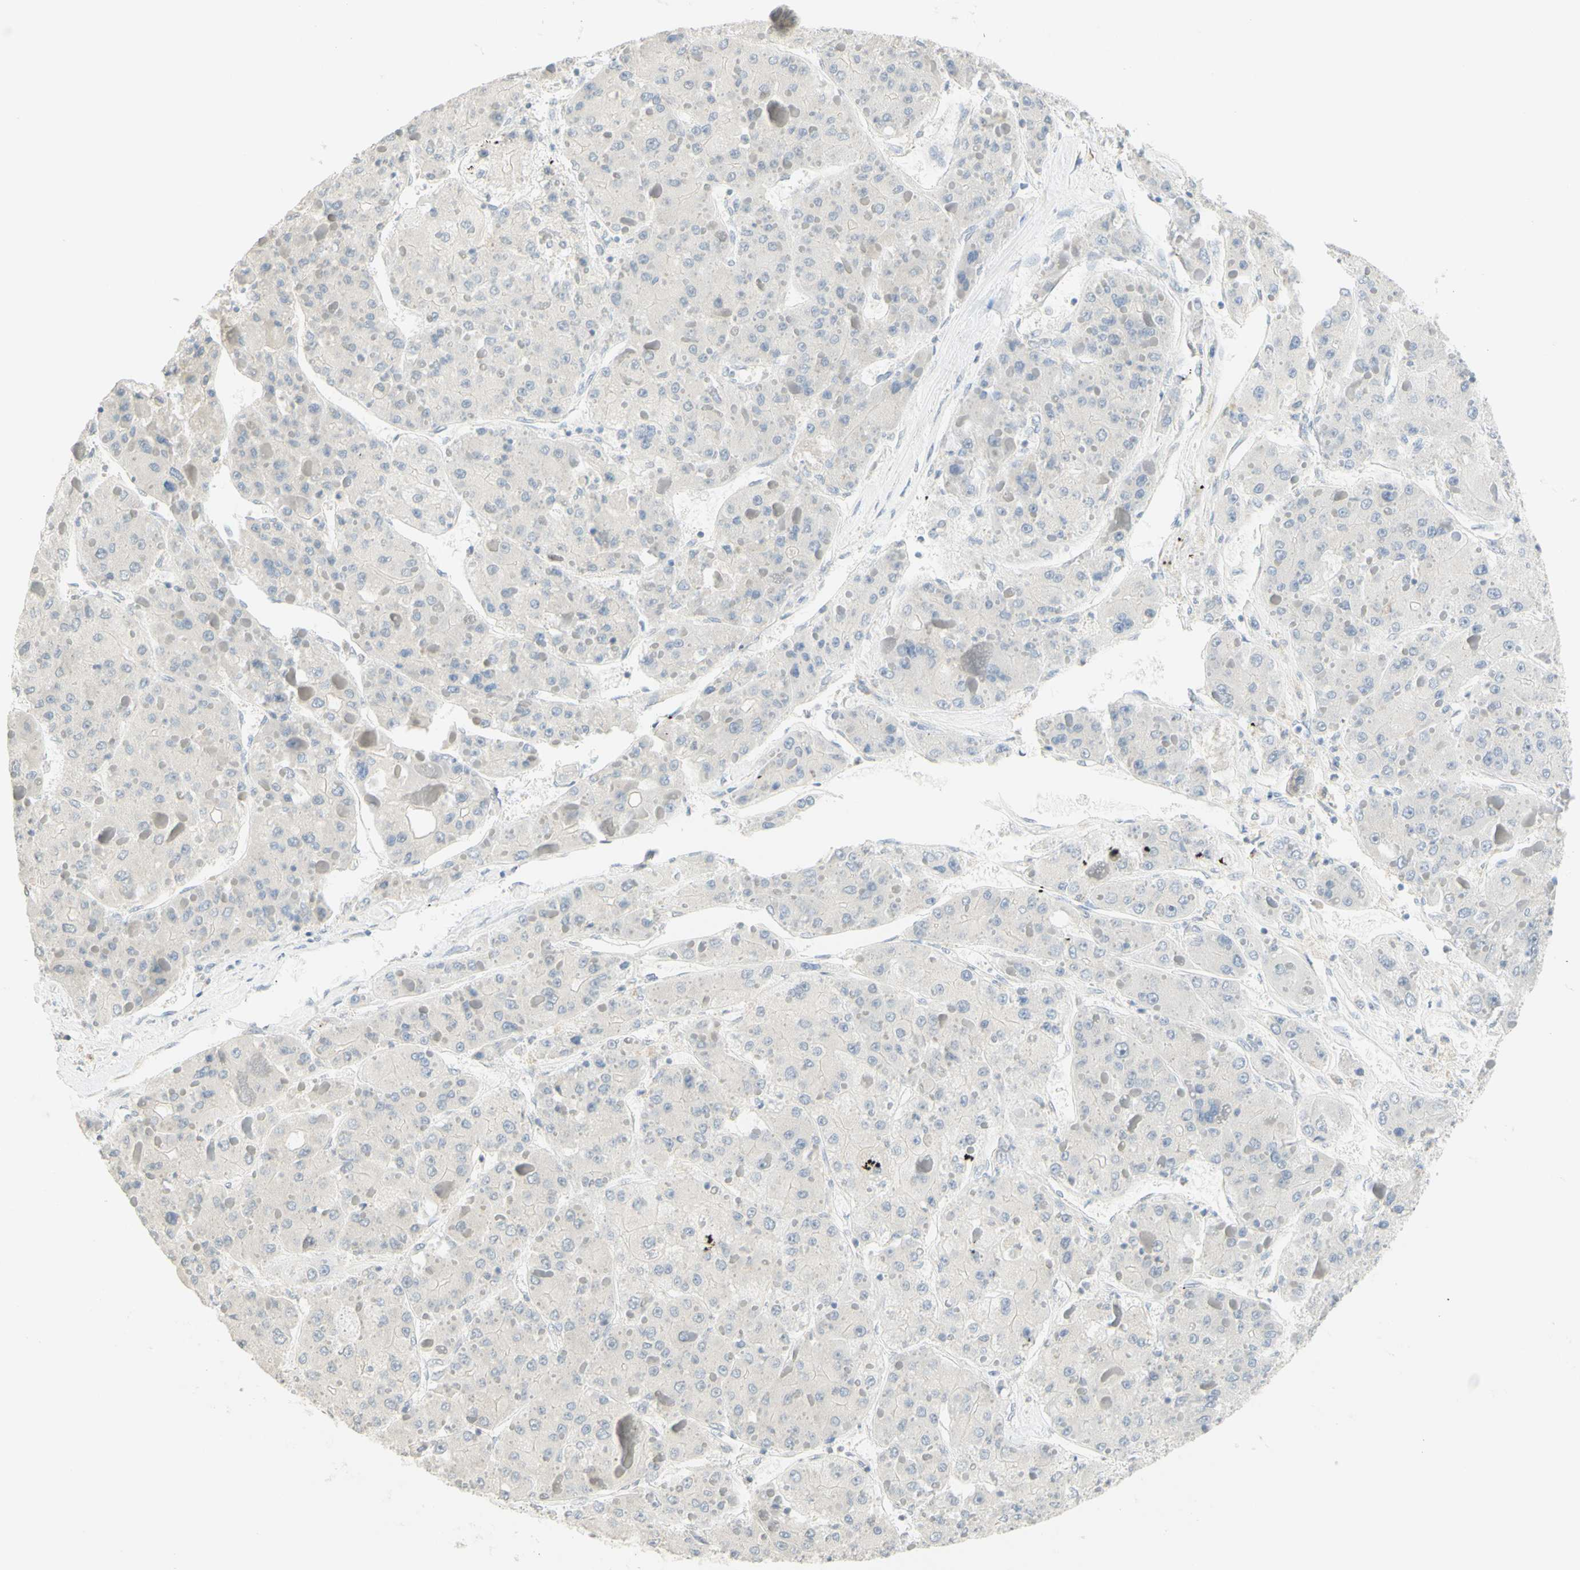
{"staining": {"intensity": "negative", "quantity": "none", "location": "none"}, "tissue": "liver cancer", "cell_type": "Tumor cells", "image_type": "cancer", "snomed": [{"axis": "morphology", "description": "Carcinoma, Hepatocellular, NOS"}, {"axis": "topography", "description": "Liver"}], "caption": "Immunohistochemistry histopathology image of neoplastic tissue: human liver cancer stained with DAB (3,3'-diaminobenzidine) demonstrates no significant protein positivity in tumor cells.", "gene": "MAG", "patient": {"sex": "female", "age": 73}}